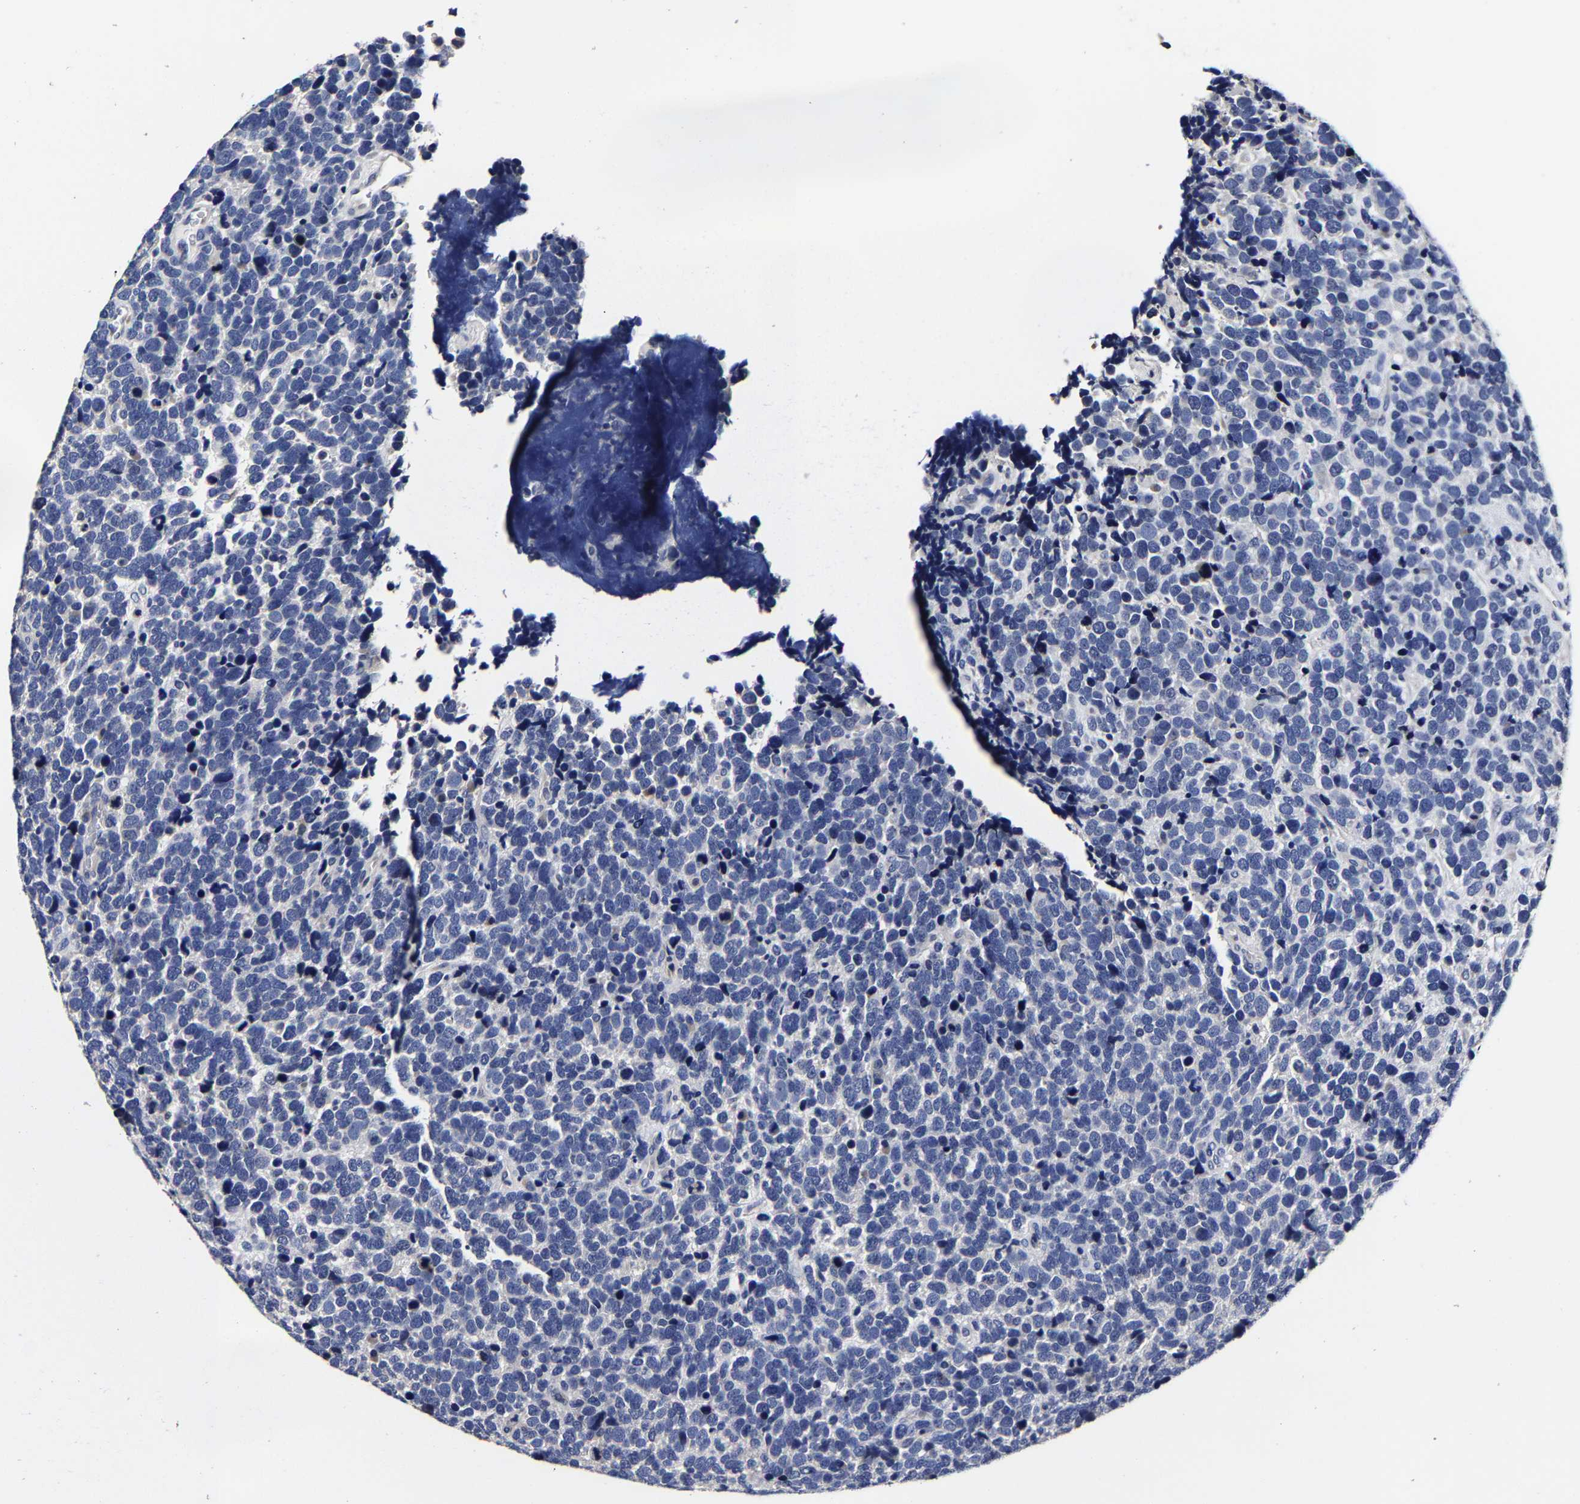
{"staining": {"intensity": "negative", "quantity": "none", "location": "none"}, "tissue": "urothelial cancer", "cell_type": "Tumor cells", "image_type": "cancer", "snomed": [{"axis": "morphology", "description": "Urothelial carcinoma, High grade"}, {"axis": "topography", "description": "Urinary bladder"}], "caption": "Immunohistochemistry (IHC) of human urothelial cancer displays no staining in tumor cells.", "gene": "AKAP4", "patient": {"sex": "female", "age": 82}}